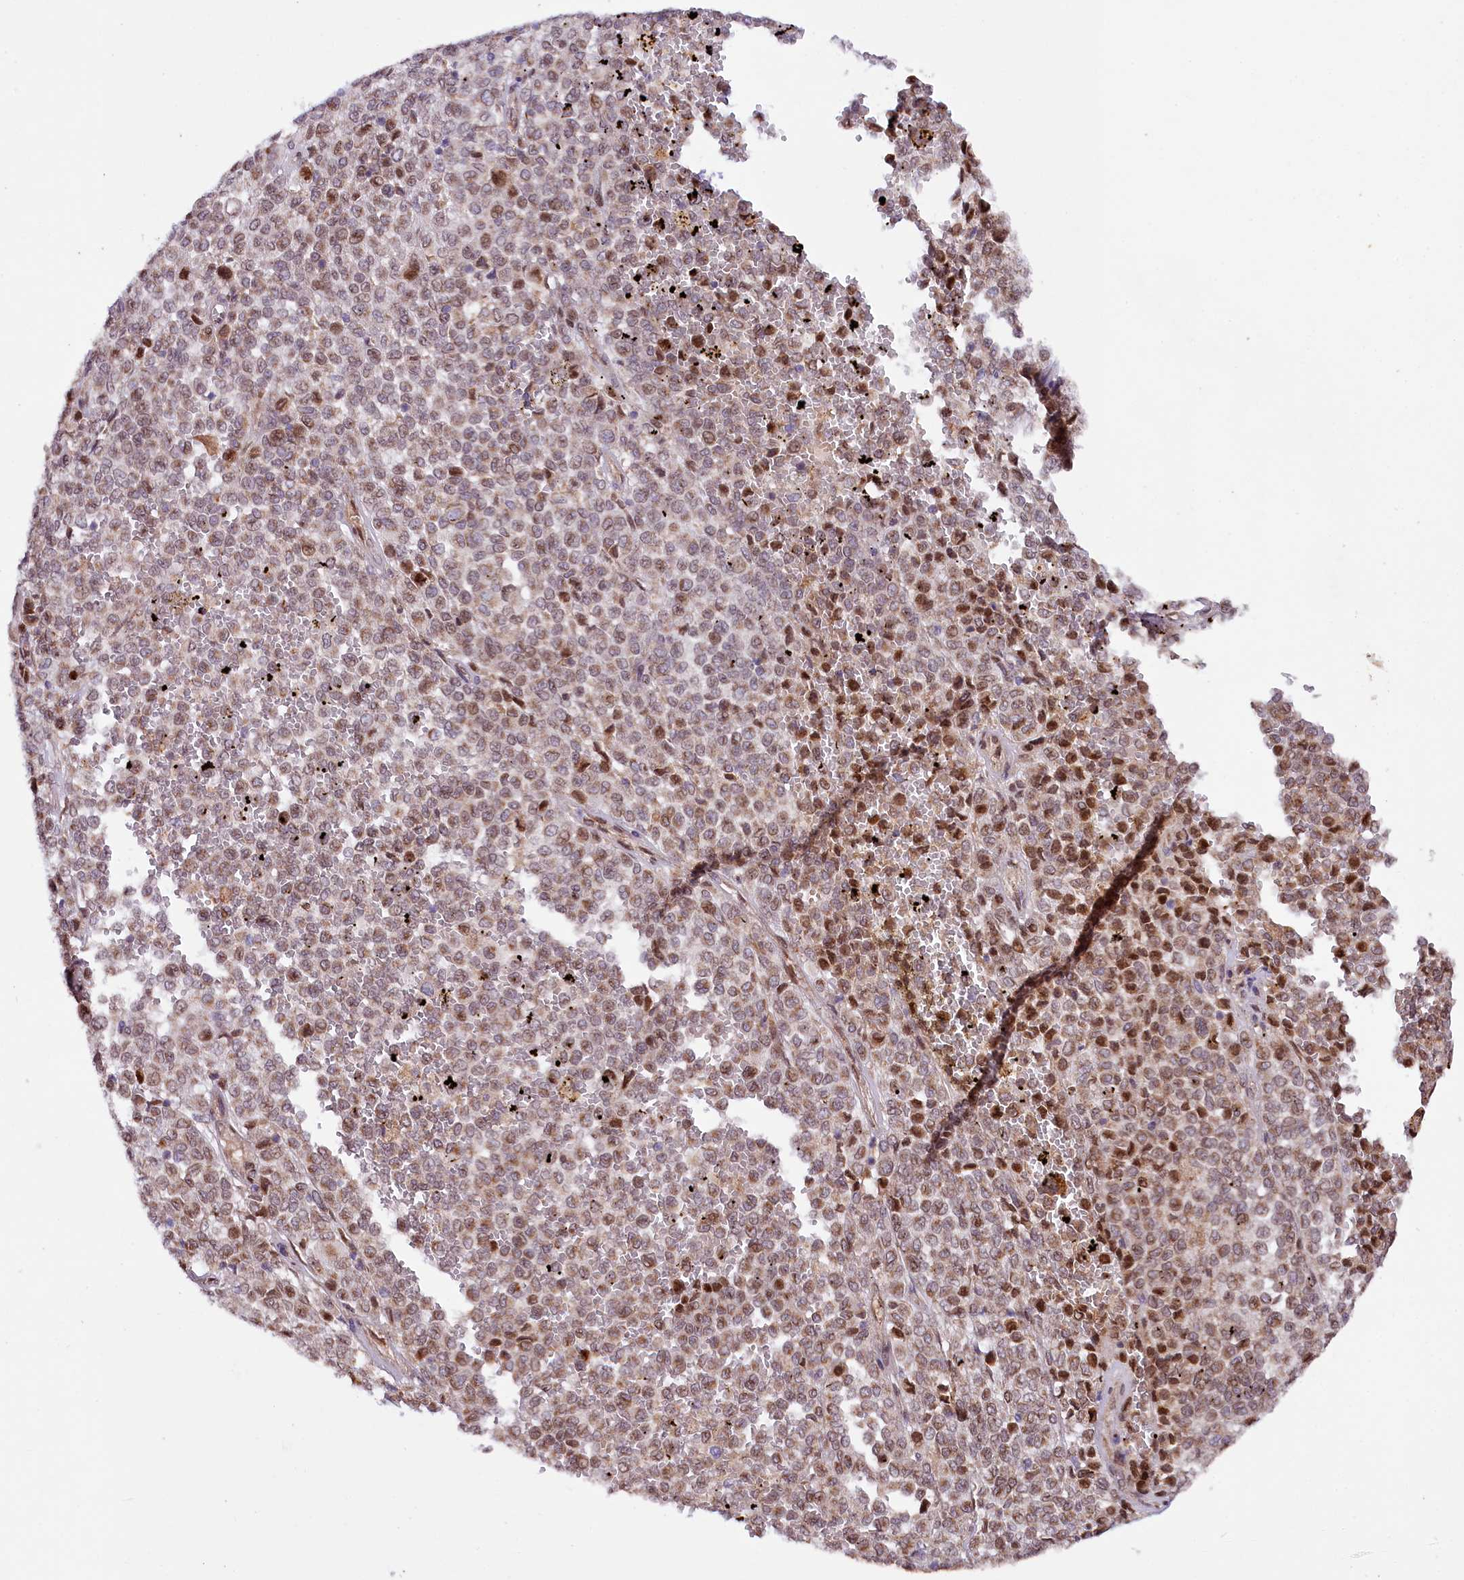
{"staining": {"intensity": "moderate", "quantity": ">75%", "location": "nuclear"}, "tissue": "melanoma", "cell_type": "Tumor cells", "image_type": "cancer", "snomed": [{"axis": "morphology", "description": "Malignant melanoma, Metastatic site"}, {"axis": "topography", "description": "Pancreas"}], "caption": "Immunohistochemical staining of human malignant melanoma (metastatic site) reveals moderate nuclear protein expression in about >75% of tumor cells.", "gene": "ZNF226", "patient": {"sex": "female", "age": 30}}